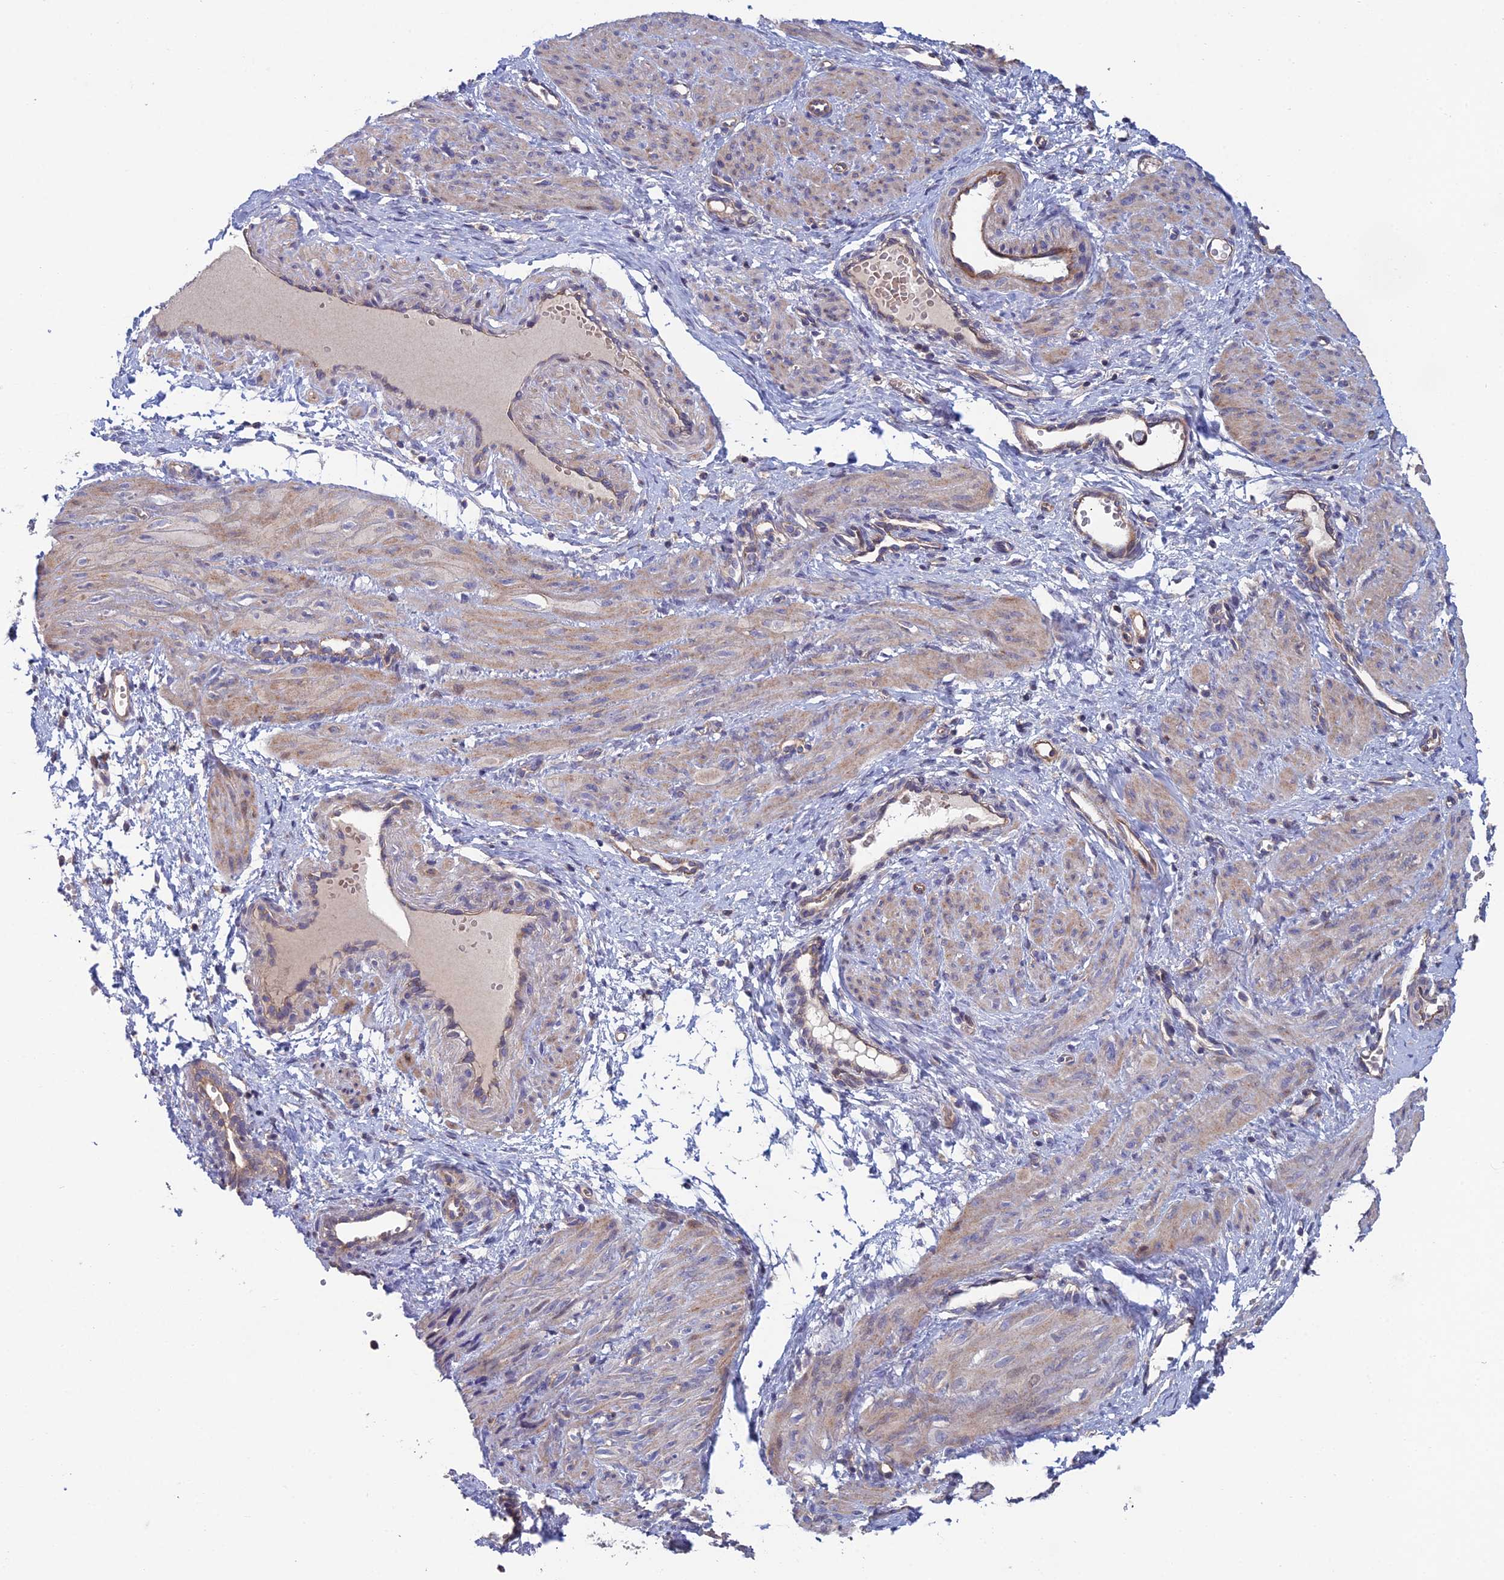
{"staining": {"intensity": "moderate", "quantity": "25%-75%", "location": "cytoplasmic/membranous"}, "tissue": "smooth muscle", "cell_type": "Smooth muscle cells", "image_type": "normal", "snomed": [{"axis": "morphology", "description": "Normal tissue, NOS"}, {"axis": "topography", "description": "Endometrium"}], "caption": "Immunohistochemistry (DAB (3,3'-diaminobenzidine)) staining of benign smooth muscle exhibits moderate cytoplasmic/membranous protein staining in about 25%-75% of smooth muscle cells. (DAB IHC with brightfield microscopy, high magnification).", "gene": "USP37", "patient": {"sex": "female", "age": 33}}